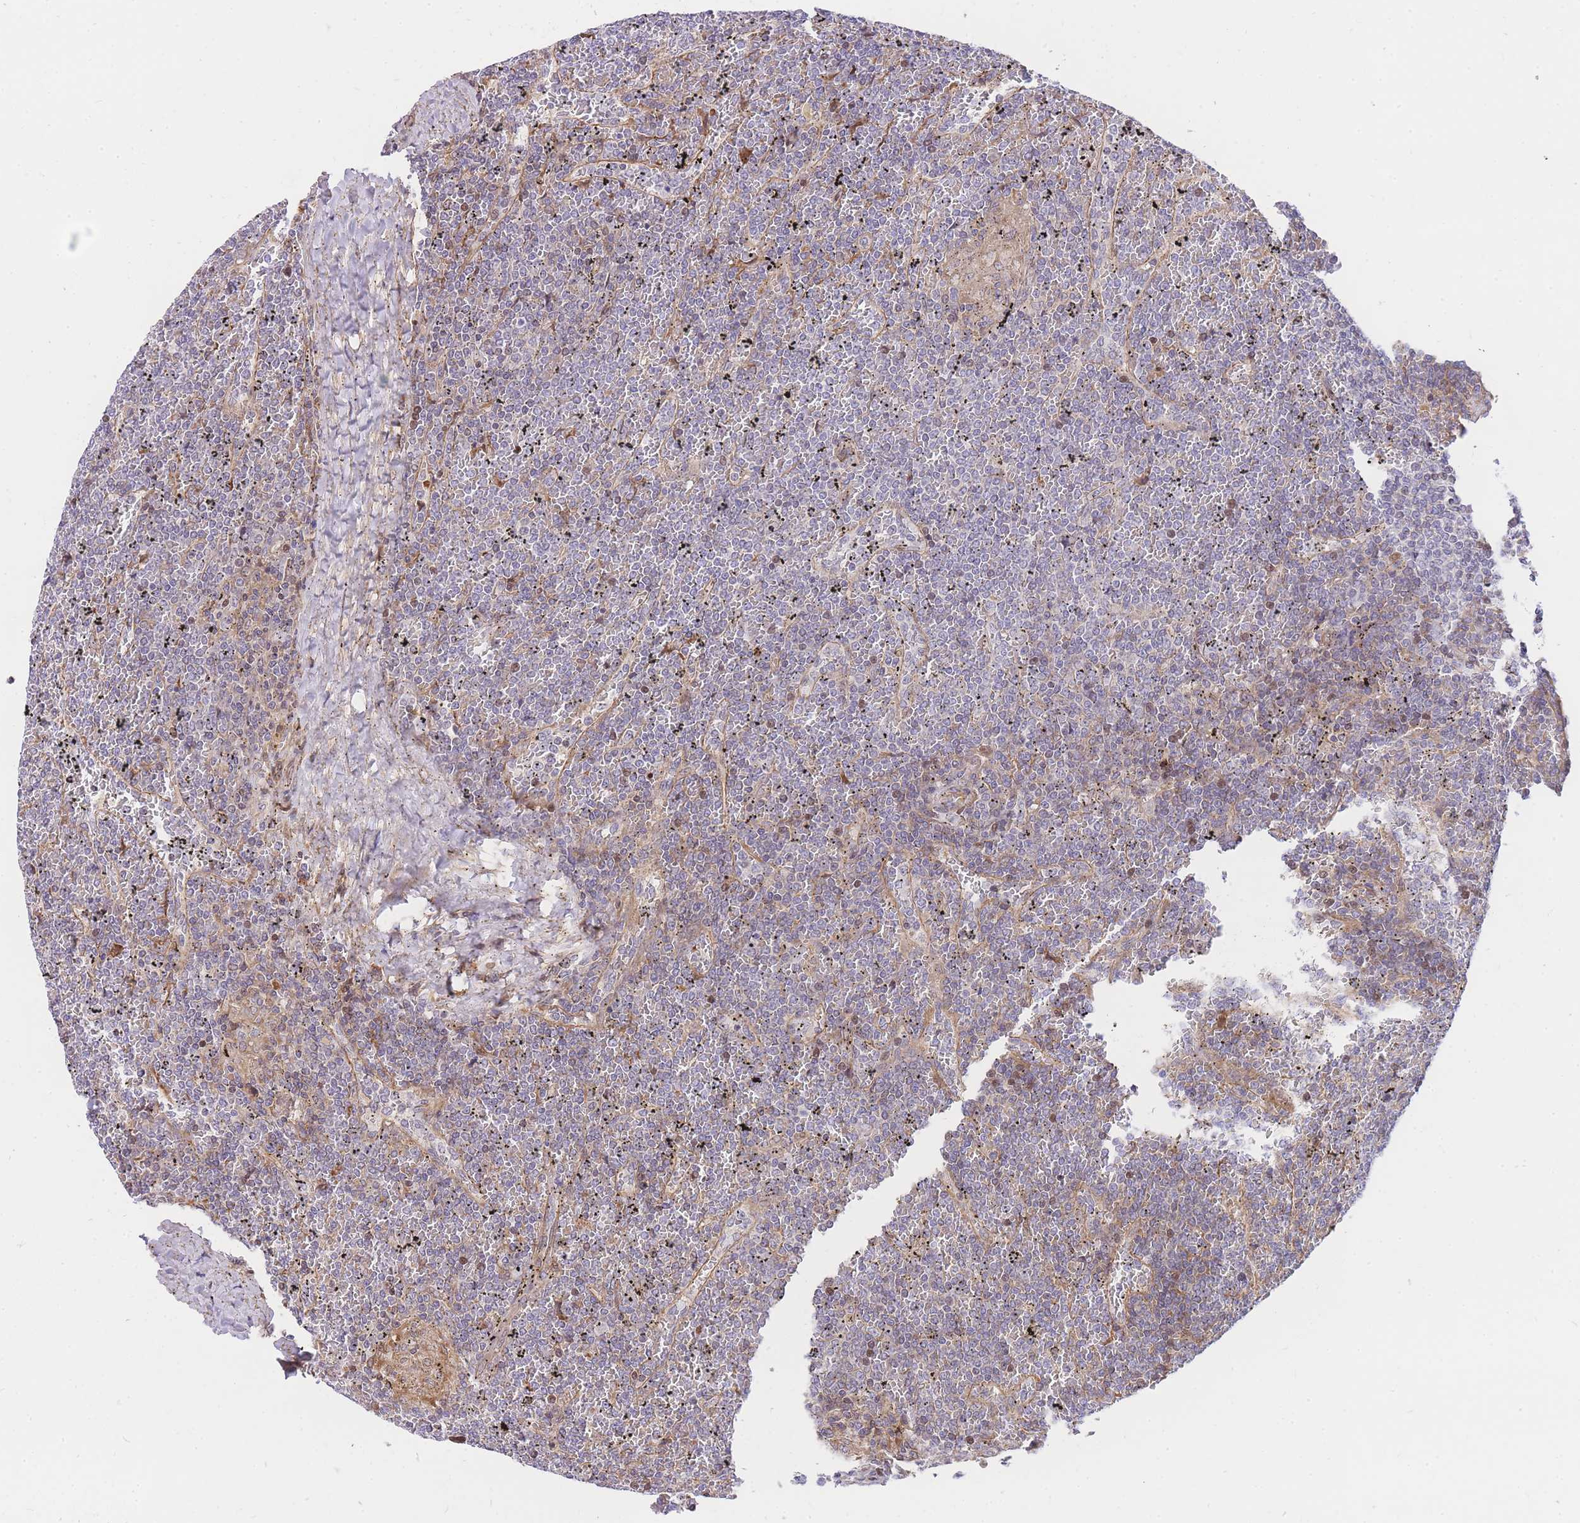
{"staining": {"intensity": "moderate", "quantity": "<25%", "location": "nuclear"}, "tissue": "lymphoma", "cell_type": "Tumor cells", "image_type": "cancer", "snomed": [{"axis": "morphology", "description": "Malignant lymphoma, non-Hodgkin's type, Low grade"}, {"axis": "topography", "description": "Spleen"}], "caption": "DAB (3,3'-diaminobenzidine) immunohistochemical staining of low-grade malignant lymphoma, non-Hodgkin's type shows moderate nuclear protein positivity in approximately <25% of tumor cells.", "gene": "S100PBP", "patient": {"sex": "female", "age": 19}}